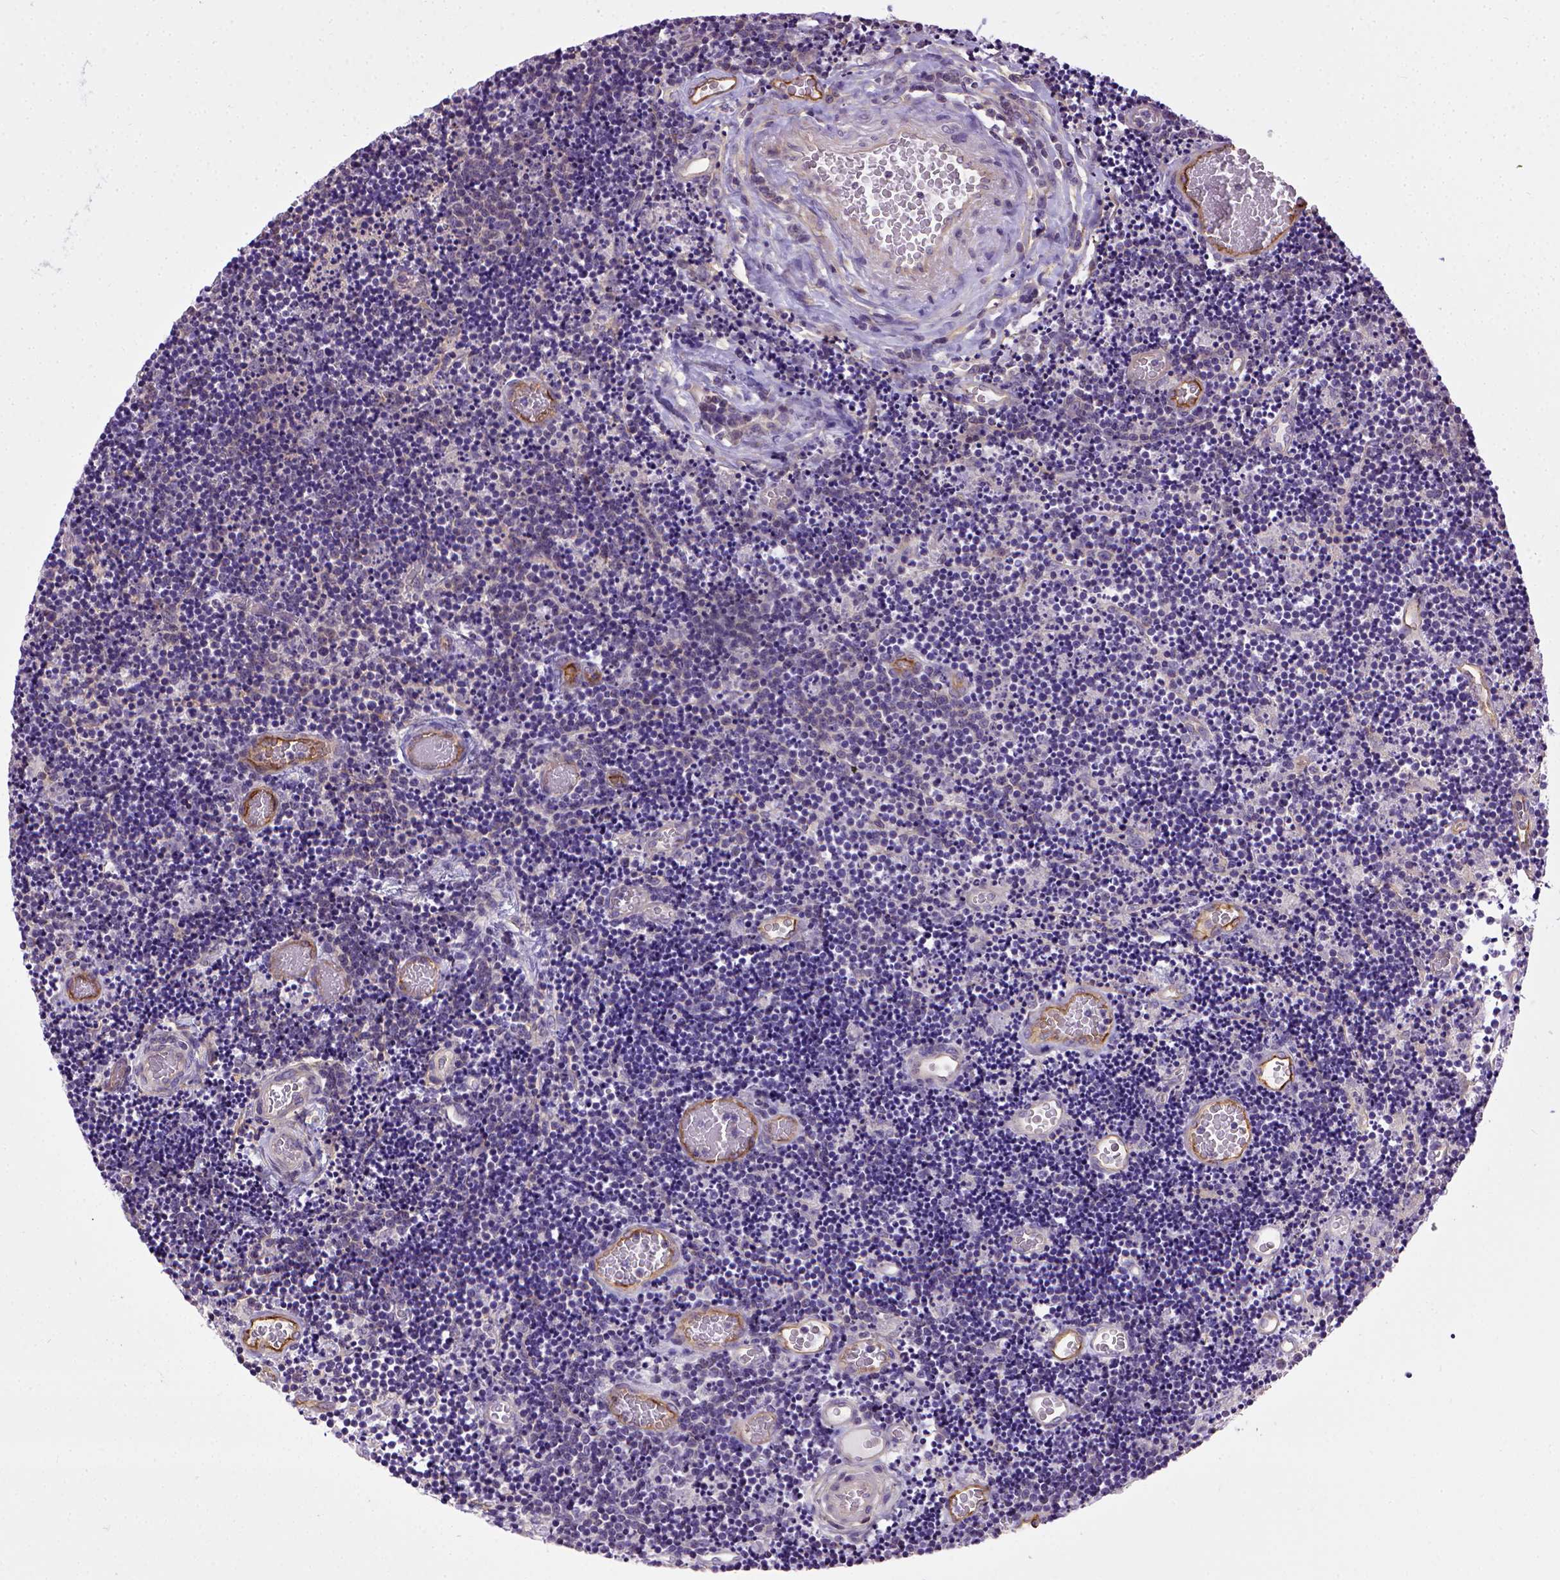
{"staining": {"intensity": "negative", "quantity": "none", "location": "none"}, "tissue": "lymphoma", "cell_type": "Tumor cells", "image_type": "cancer", "snomed": [{"axis": "morphology", "description": "Malignant lymphoma, non-Hodgkin's type, Low grade"}, {"axis": "topography", "description": "Brain"}], "caption": "Immunohistochemistry image of neoplastic tissue: low-grade malignant lymphoma, non-Hodgkin's type stained with DAB demonstrates no significant protein positivity in tumor cells.", "gene": "ENG", "patient": {"sex": "female", "age": 66}}